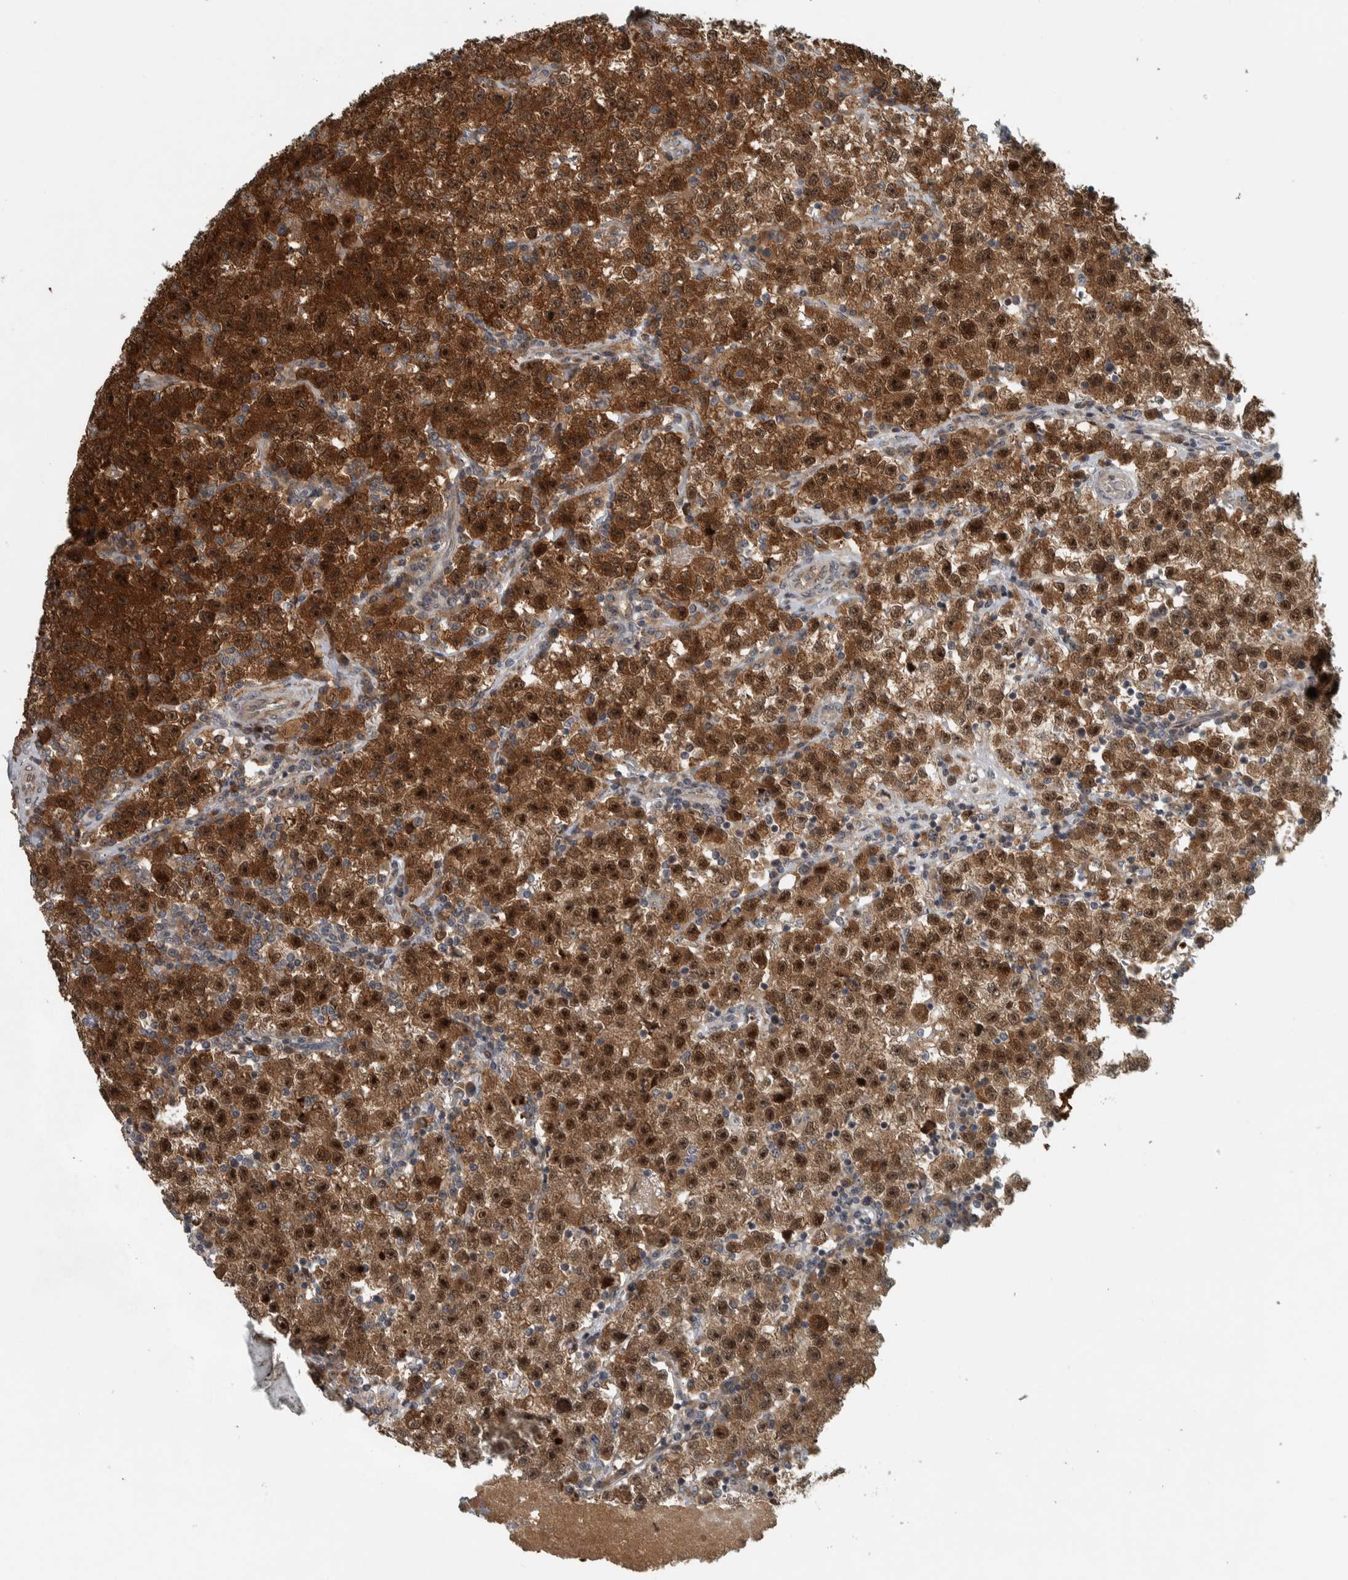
{"staining": {"intensity": "strong", "quantity": ">75%", "location": "cytoplasmic/membranous,nuclear"}, "tissue": "testis cancer", "cell_type": "Tumor cells", "image_type": "cancer", "snomed": [{"axis": "morphology", "description": "Seminoma, NOS"}, {"axis": "topography", "description": "Testis"}], "caption": "Seminoma (testis) stained with IHC displays strong cytoplasmic/membranous and nuclear positivity in approximately >75% of tumor cells.", "gene": "XPO5", "patient": {"sex": "male", "age": 22}}